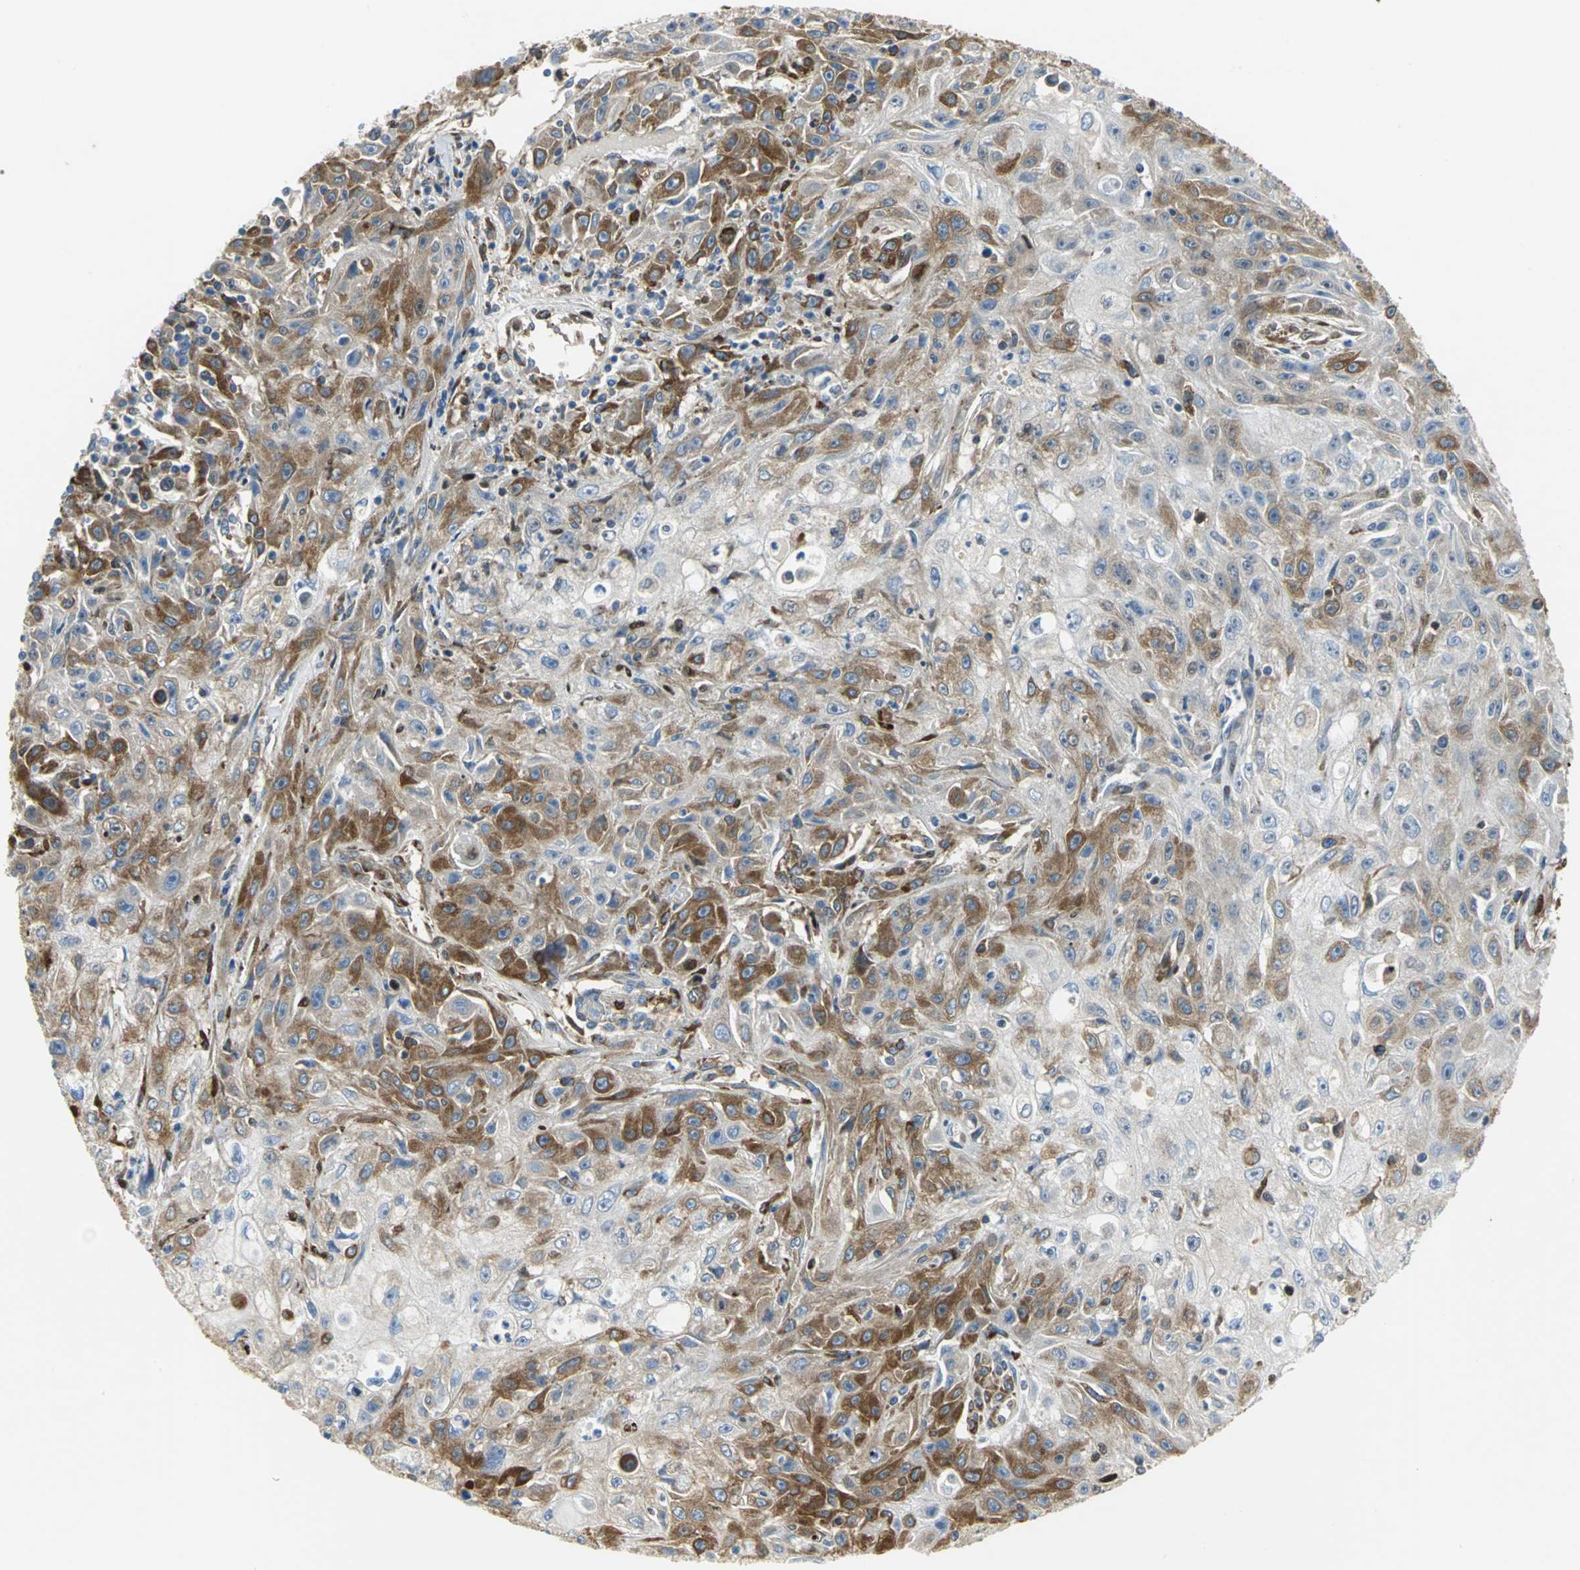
{"staining": {"intensity": "moderate", "quantity": ">75%", "location": "cytoplasmic/membranous"}, "tissue": "skin cancer", "cell_type": "Tumor cells", "image_type": "cancer", "snomed": [{"axis": "morphology", "description": "Squamous cell carcinoma, NOS"}, {"axis": "topography", "description": "Skin"}], "caption": "This image shows IHC staining of squamous cell carcinoma (skin), with medium moderate cytoplasmic/membranous positivity in approximately >75% of tumor cells.", "gene": "YBX1", "patient": {"sex": "male", "age": 75}}